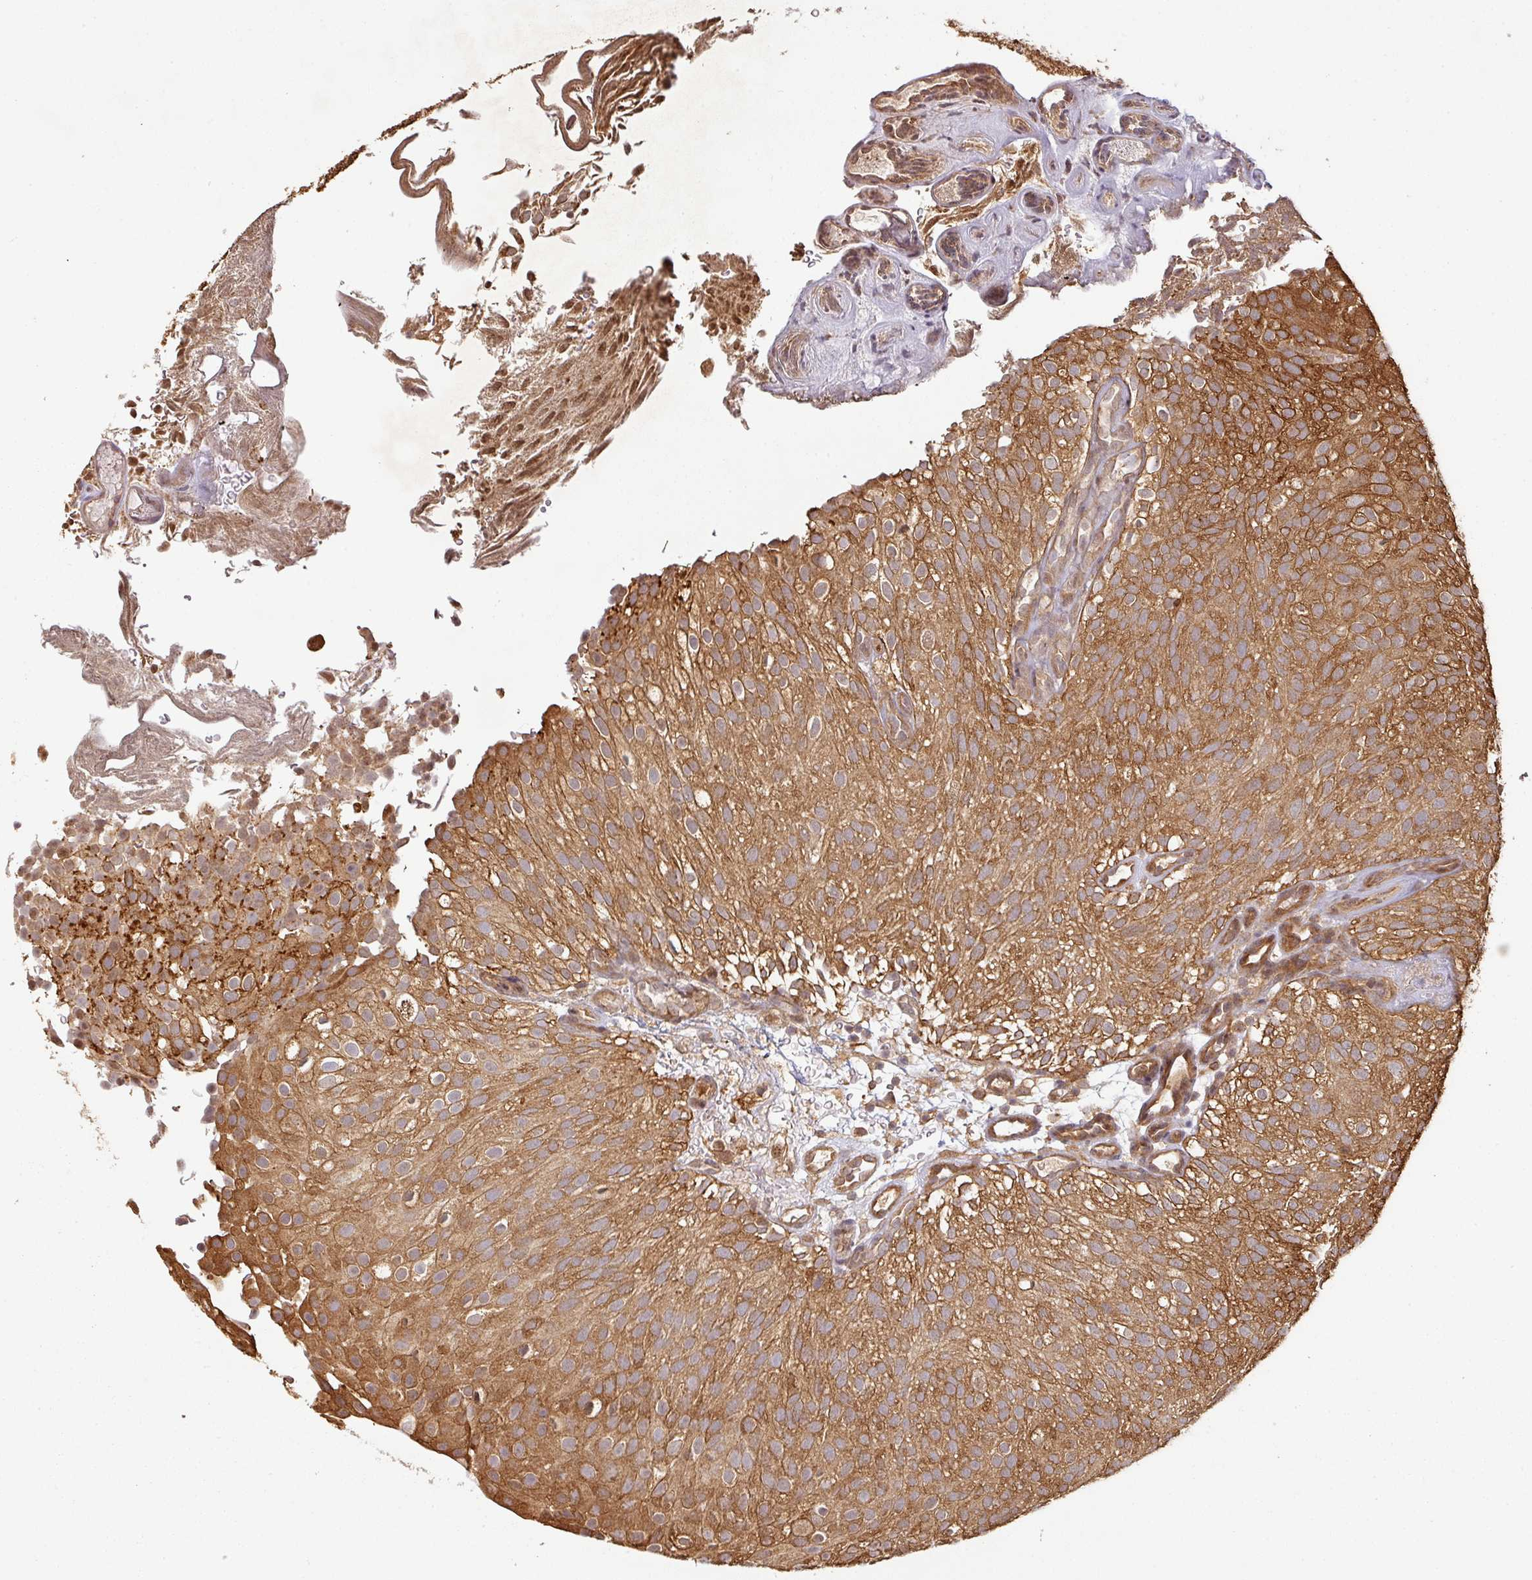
{"staining": {"intensity": "strong", "quantity": ">75%", "location": "cytoplasmic/membranous"}, "tissue": "urothelial cancer", "cell_type": "Tumor cells", "image_type": "cancer", "snomed": [{"axis": "morphology", "description": "Urothelial carcinoma, Low grade"}, {"axis": "topography", "description": "Urinary bladder"}], "caption": "DAB immunohistochemical staining of urothelial cancer exhibits strong cytoplasmic/membranous protein expression in about >75% of tumor cells.", "gene": "ZNF322", "patient": {"sex": "male", "age": 78}}